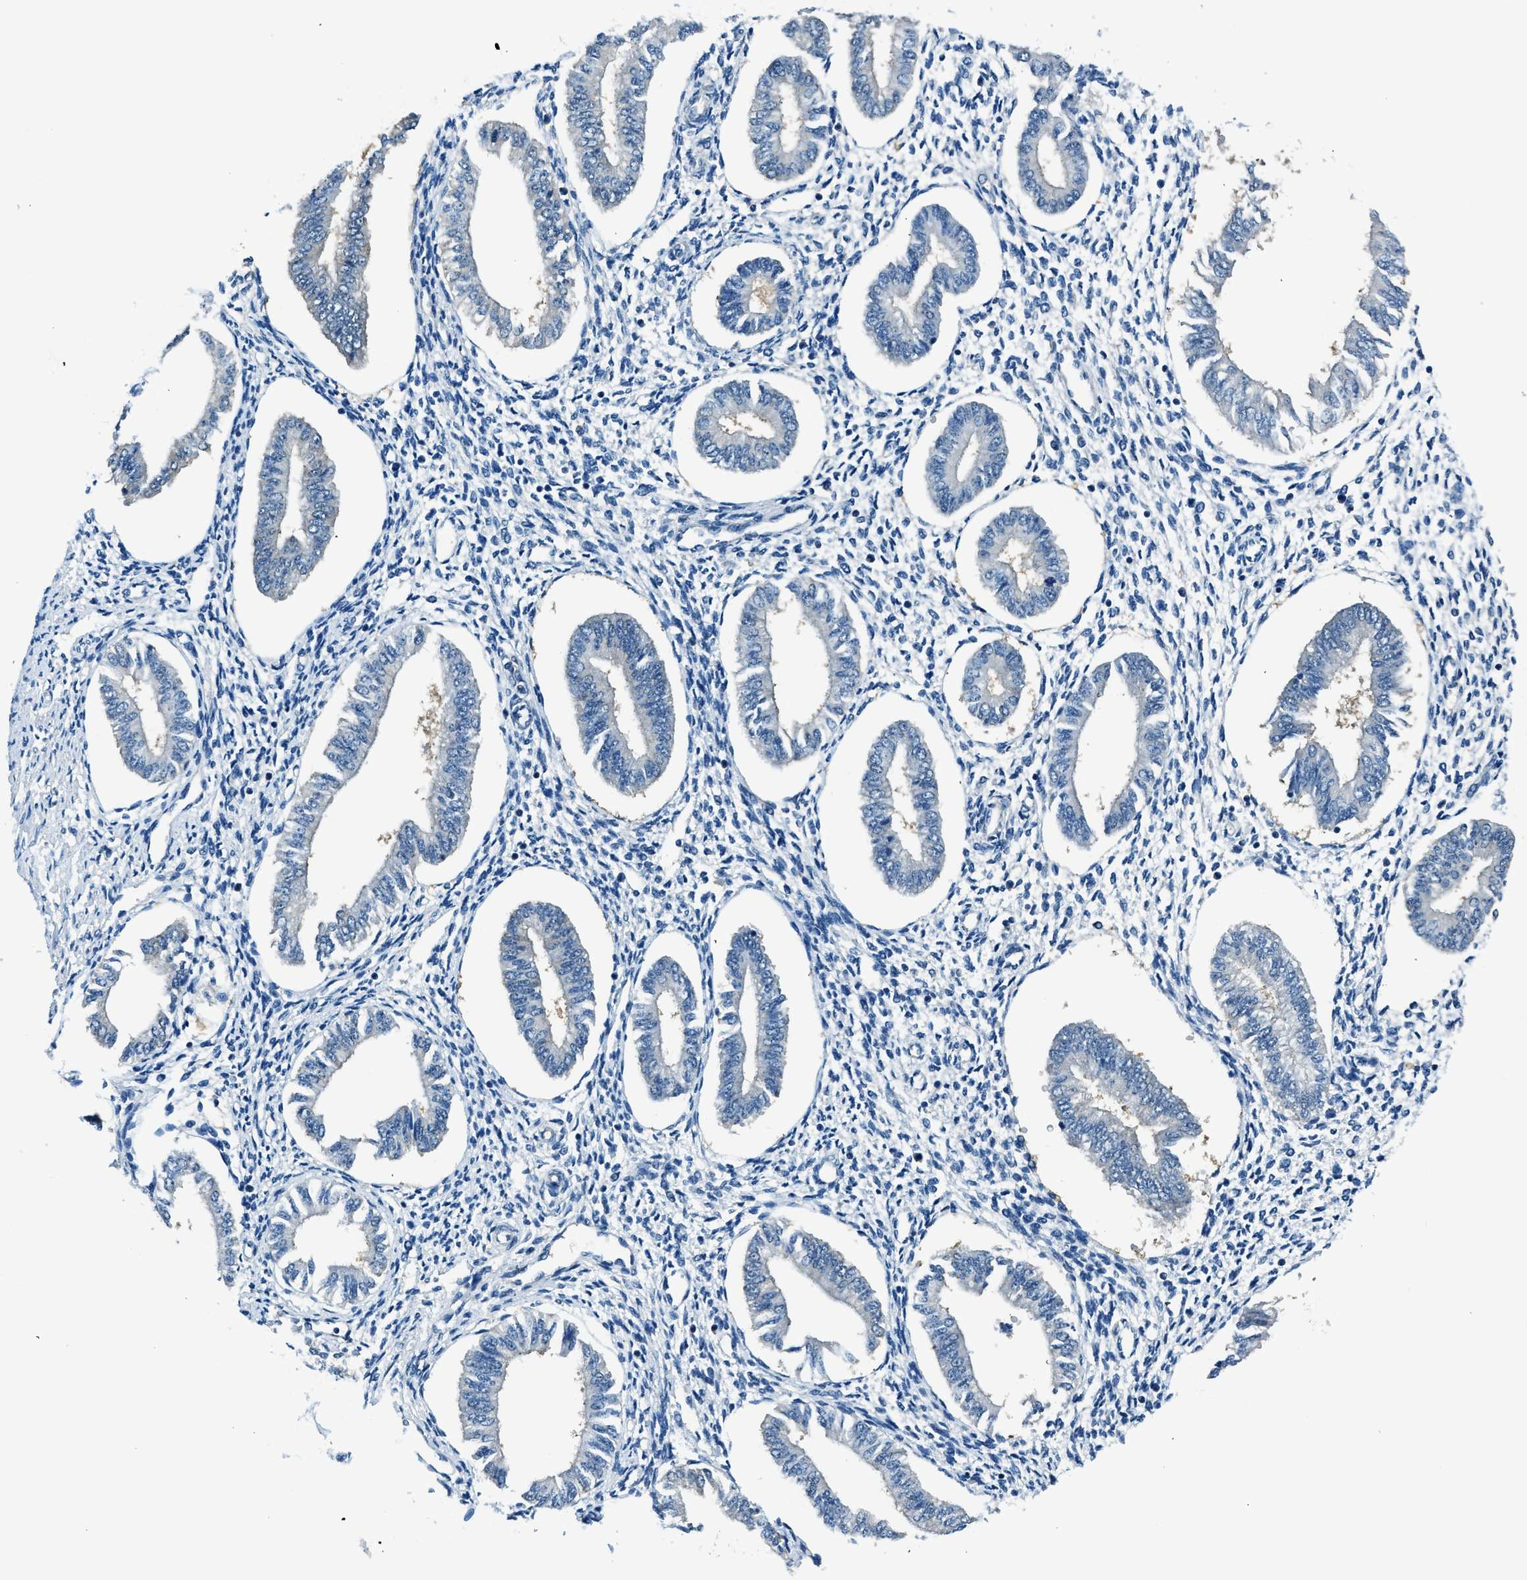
{"staining": {"intensity": "moderate", "quantity": "<25%", "location": "cytoplasmic/membranous"}, "tissue": "endometrium", "cell_type": "Cells in endometrial stroma", "image_type": "normal", "snomed": [{"axis": "morphology", "description": "Normal tissue, NOS"}, {"axis": "topography", "description": "Endometrium"}], "caption": "Endometrium stained for a protein (brown) demonstrates moderate cytoplasmic/membranous positive staining in approximately <25% of cells in endometrial stroma.", "gene": "ARFGAP2", "patient": {"sex": "female", "age": 50}}